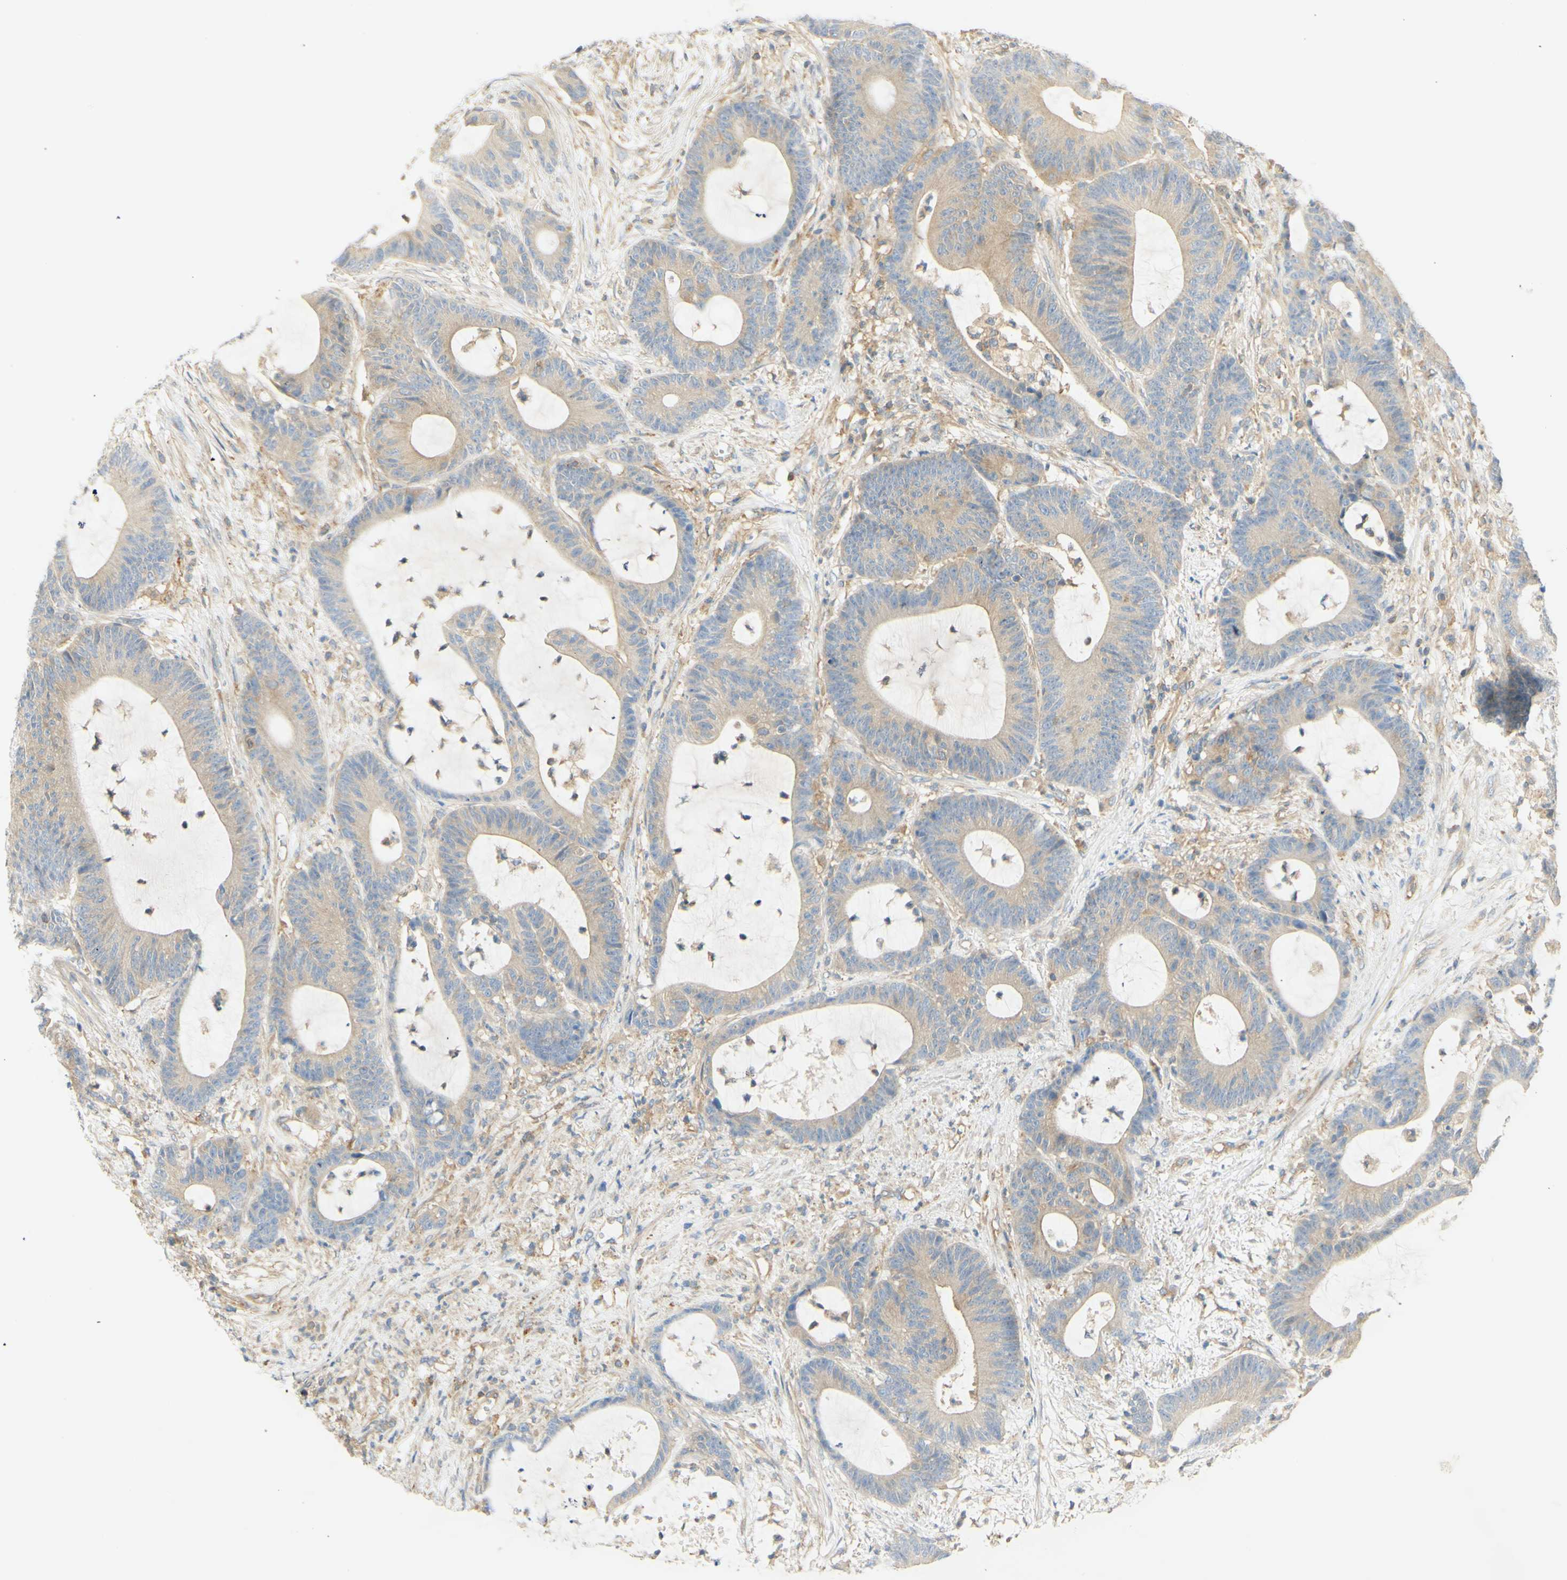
{"staining": {"intensity": "moderate", "quantity": ">75%", "location": "cytoplasmic/membranous"}, "tissue": "colorectal cancer", "cell_type": "Tumor cells", "image_type": "cancer", "snomed": [{"axis": "morphology", "description": "Adenocarcinoma, NOS"}, {"axis": "topography", "description": "Colon"}], "caption": "Colorectal cancer stained for a protein (brown) exhibits moderate cytoplasmic/membranous positive expression in about >75% of tumor cells.", "gene": "IKBKG", "patient": {"sex": "female", "age": 84}}